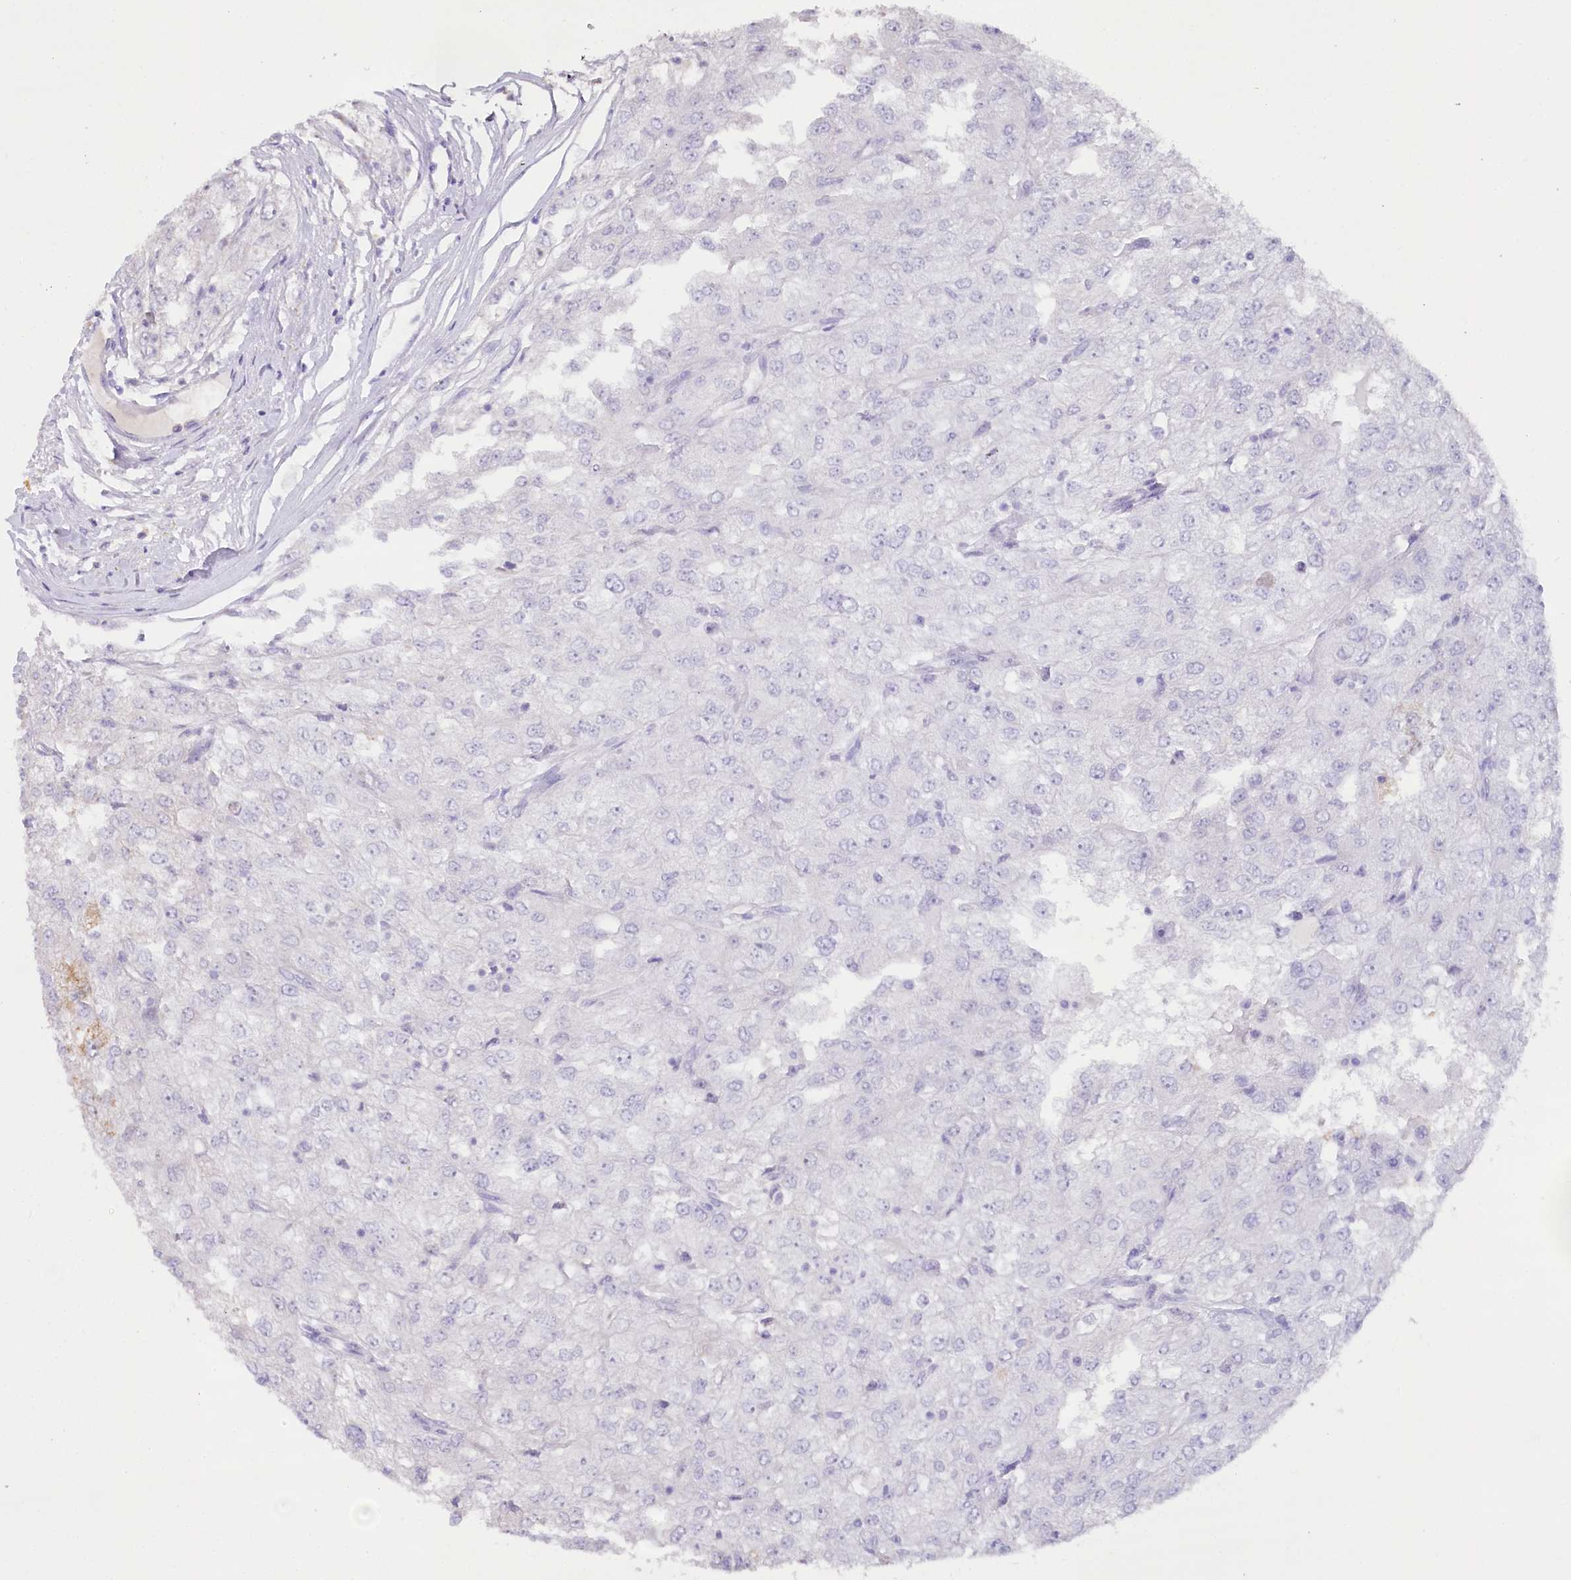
{"staining": {"intensity": "negative", "quantity": "none", "location": "none"}, "tissue": "renal cancer", "cell_type": "Tumor cells", "image_type": "cancer", "snomed": [{"axis": "morphology", "description": "Adenocarcinoma, NOS"}, {"axis": "topography", "description": "Kidney"}], "caption": "This photomicrograph is of renal adenocarcinoma stained with IHC to label a protein in brown with the nuclei are counter-stained blue. There is no positivity in tumor cells.", "gene": "SLC6A11", "patient": {"sex": "female", "age": 54}}